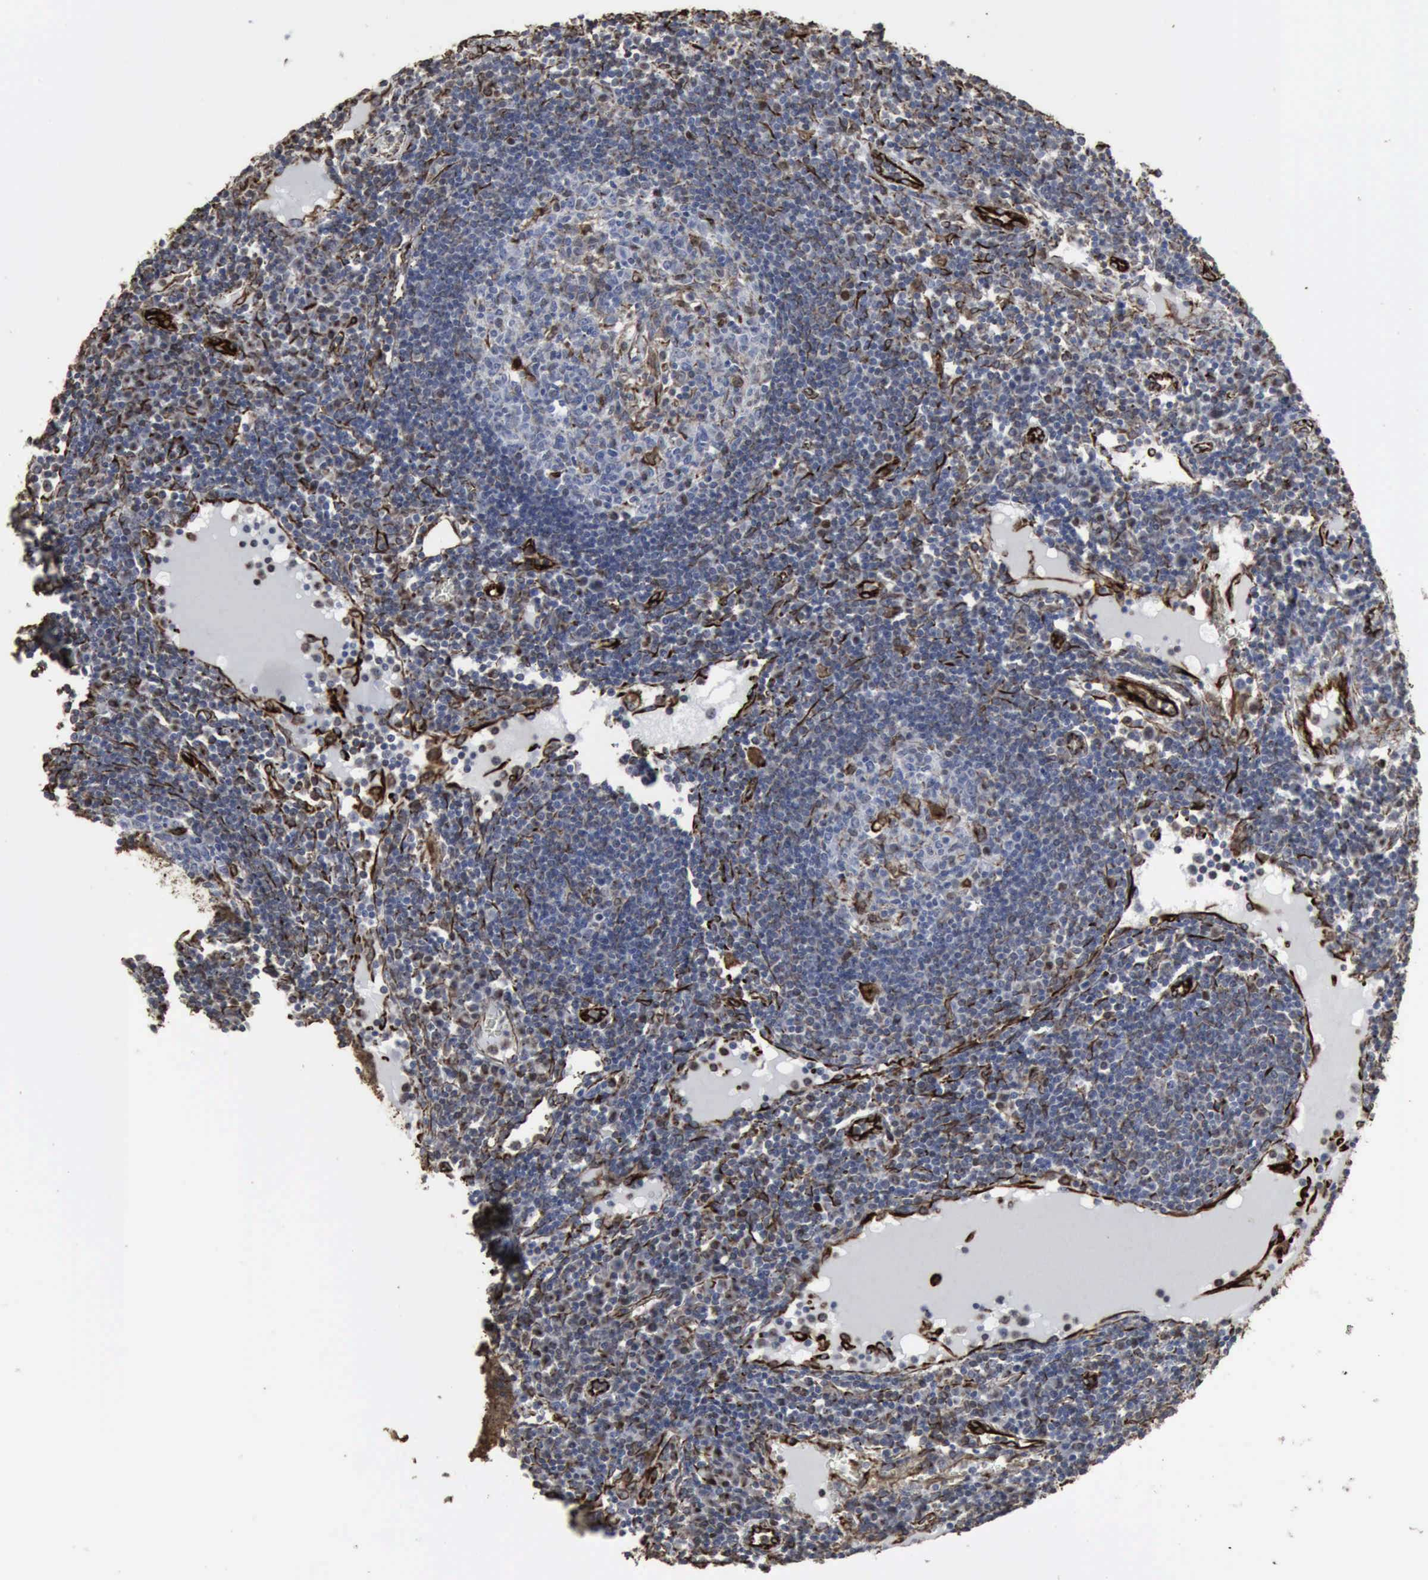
{"staining": {"intensity": "moderate", "quantity": "<25%", "location": "nuclear"}, "tissue": "lymph node", "cell_type": "Germinal center cells", "image_type": "normal", "snomed": [{"axis": "morphology", "description": "Normal tissue, NOS"}, {"axis": "topography", "description": "Lymph node"}], "caption": "Immunohistochemistry (IHC) of normal human lymph node shows low levels of moderate nuclear staining in approximately <25% of germinal center cells.", "gene": "CCNE1", "patient": {"sex": "female", "age": 55}}